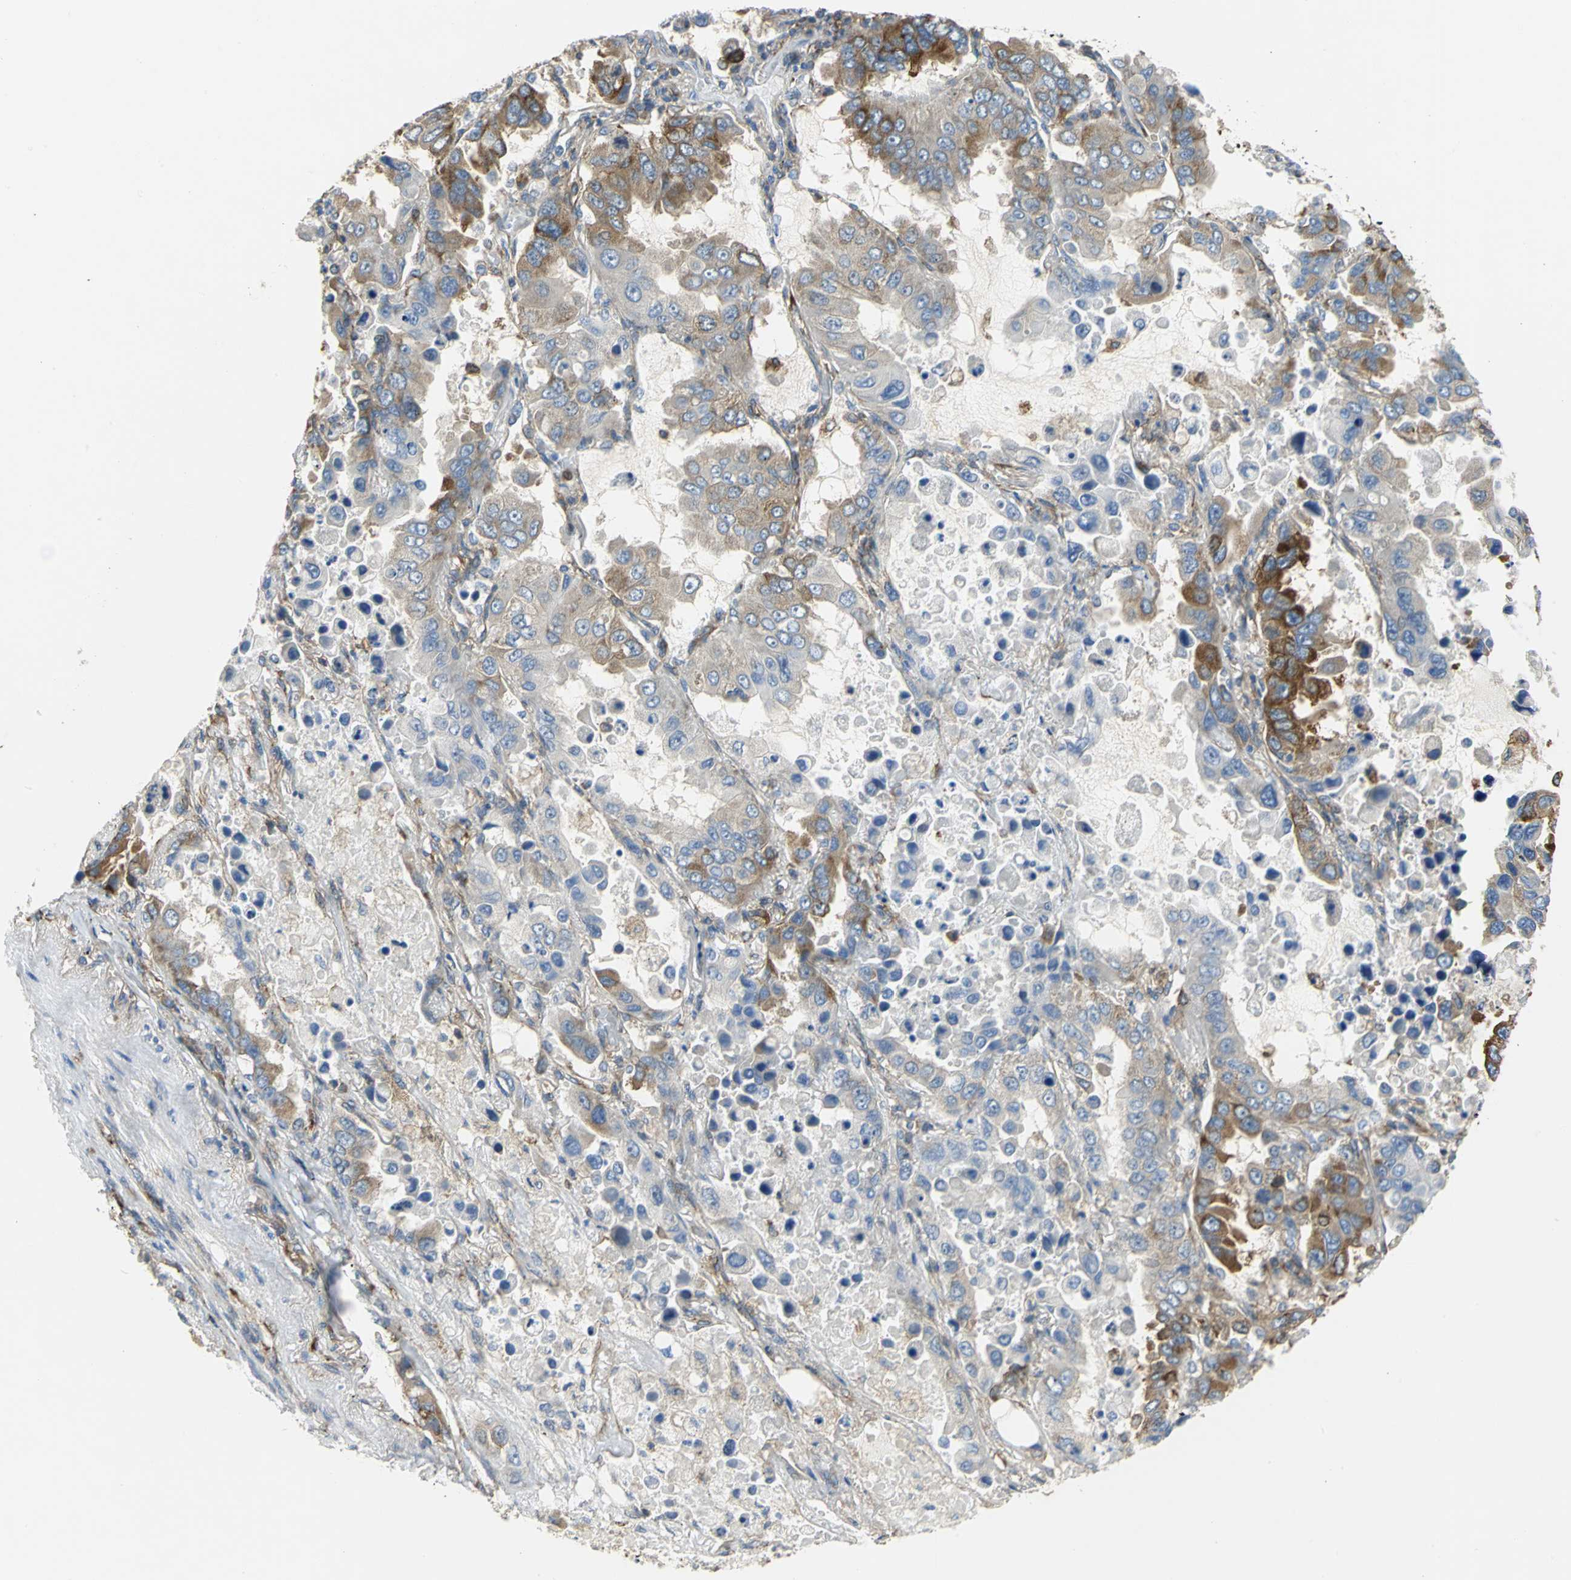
{"staining": {"intensity": "moderate", "quantity": ">75%", "location": "cytoplasmic/membranous"}, "tissue": "lung cancer", "cell_type": "Tumor cells", "image_type": "cancer", "snomed": [{"axis": "morphology", "description": "Adenocarcinoma, NOS"}, {"axis": "topography", "description": "Lung"}], "caption": "Protein staining by immunohistochemistry (IHC) reveals moderate cytoplasmic/membranous positivity in about >75% of tumor cells in lung cancer (adenocarcinoma). Immunohistochemistry (ihc) stains the protein of interest in brown and the nuclei are stained blue.", "gene": "YBX1", "patient": {"sex": "male", "age": 64}}